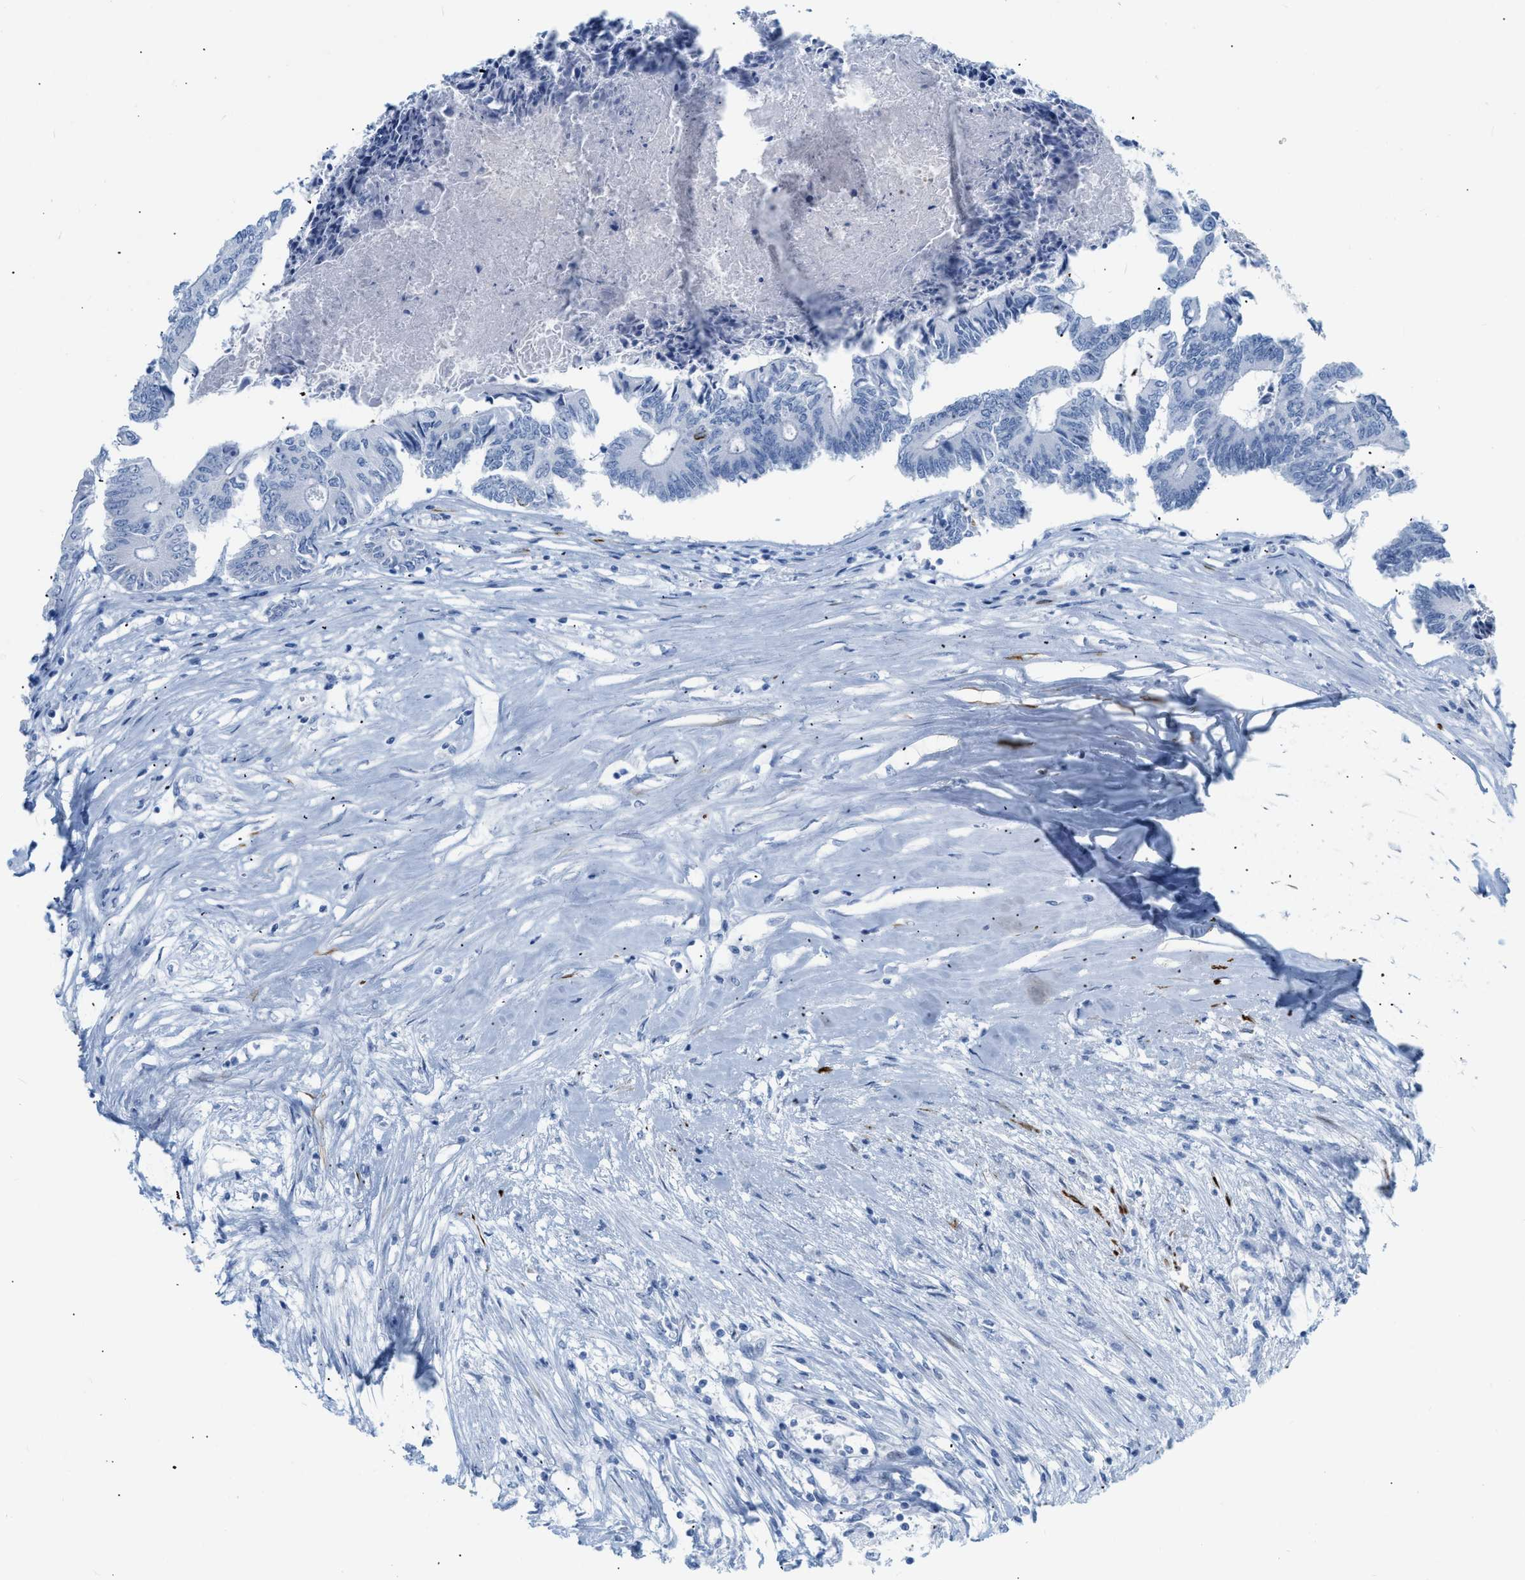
{"staining": {"intensity": "negative", "quantity": "none", "location": "none"}, "tissue": "colorectal cancer", "cell_type": "Tumor cells", "image_type": "cancer", "snomed": [{"axis": "morphology", "description": "Adenocarcinoma, NOS"}, {"axis": "topography", "description": "Rectum"}], "caption": "Protein analysis of colorectal cancer demonstrates no significant positivity in tumor cells. (DAB immunohistochemistry (IHC), high magnification).", "gene": "DES", "patient": {"sex": "male", "age": 63}}